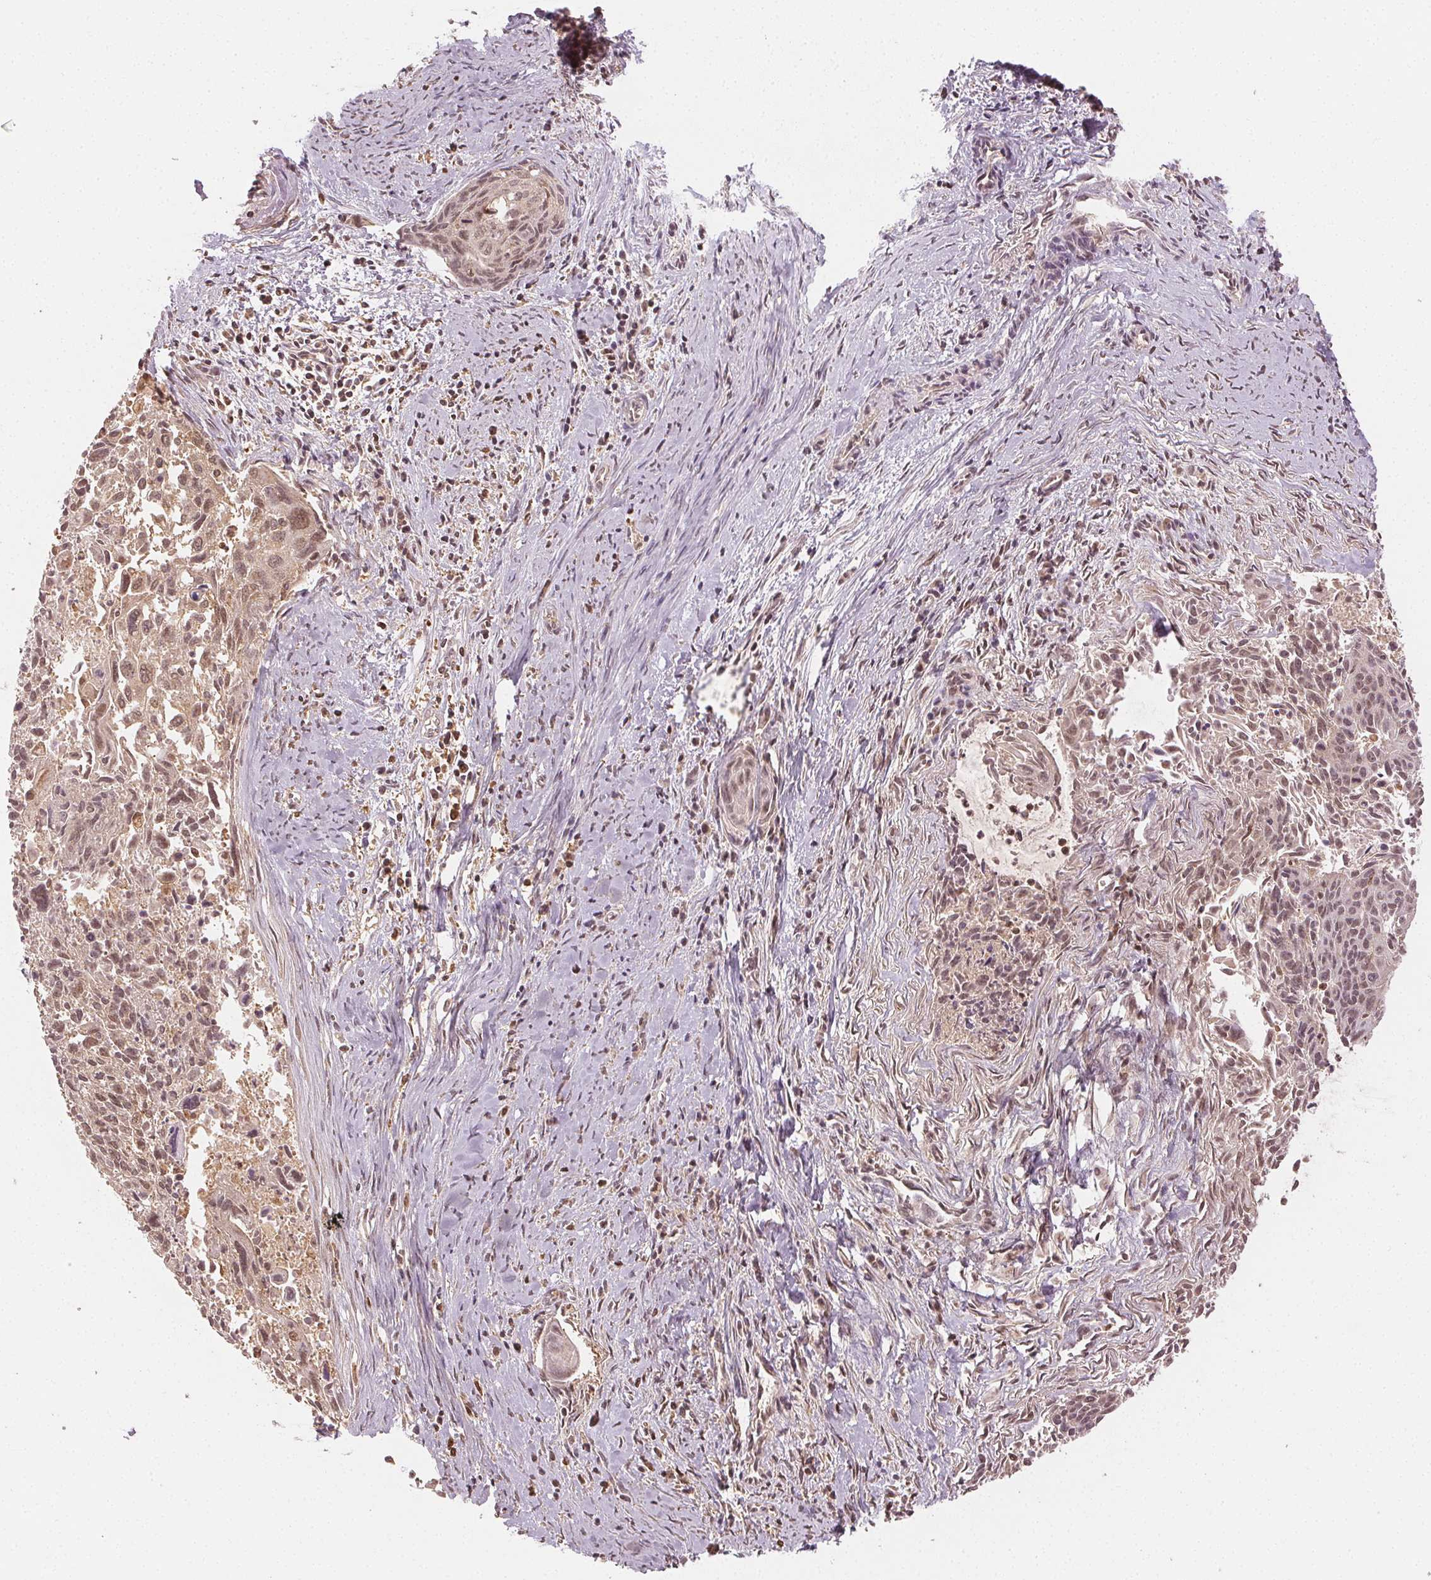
{"staining": {"intensity": "moderate", "quantity": "<25%", "location": "nuclear"}, "tissue": "cervical cancer", "cell_type": "Tumor cells", "image_type": "cancer", "snomed": [{"axis": "morphology", "description": "Squamous cell carcinoma, NOS"}, {"axis": "topography", "description": "Cervix"}], "caption": "IHC histopathology image of neoplastic tissue: human squamous cell carcinoma (cervical) stained using immunohistochemistry (IHC) exhibits low levels of moderate protein expression localized specifically in the nuclear of tumor cells, appearing as a nuclear brown color.", "gene": "MAPK14", "patient": {"sex": "female", "age": 55}}